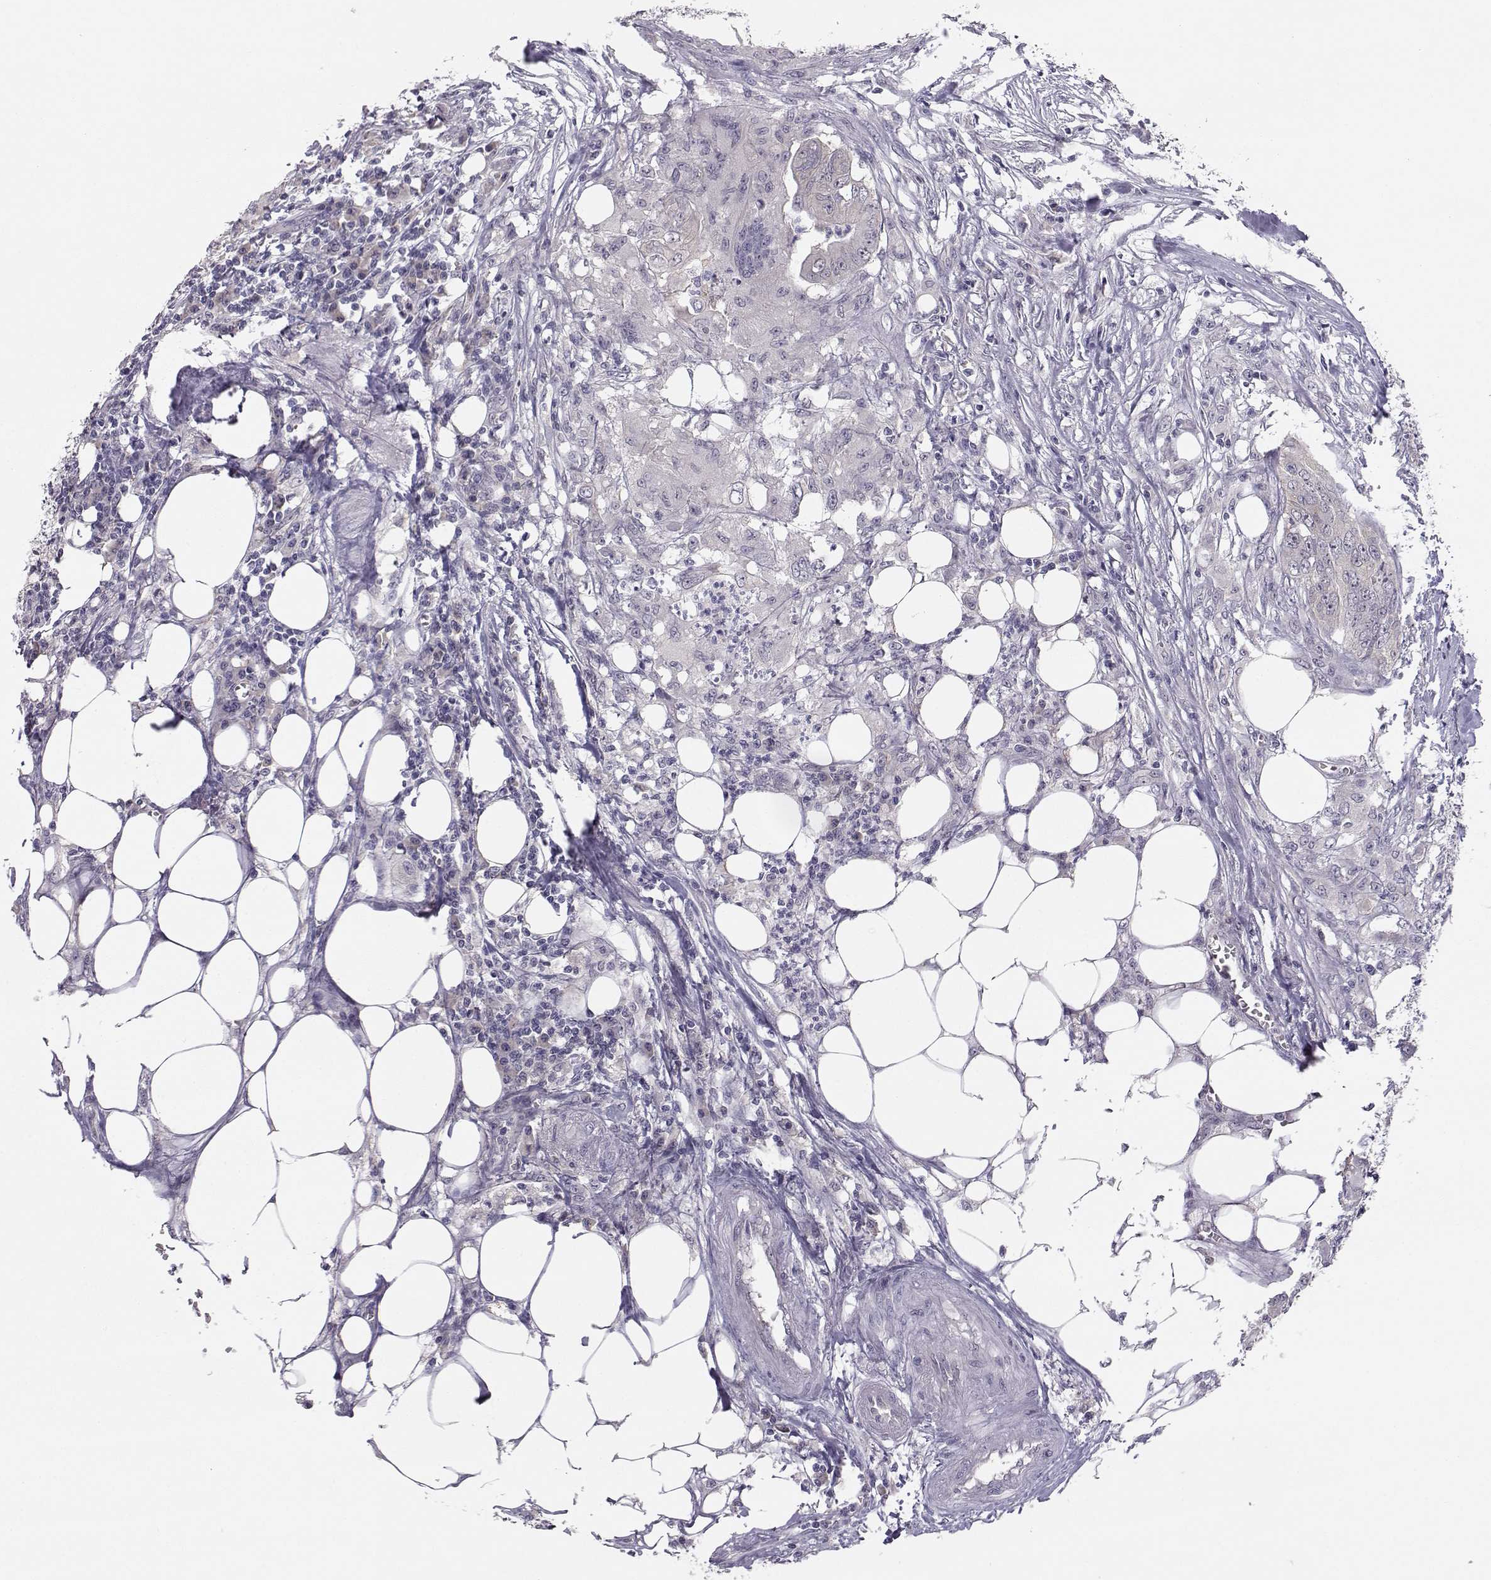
{"staining": {"intensity": "negative", "quantity": "none", "location": "none"}, "tissue": "colorectal cancer", "cell_type": "Tumor cells", "image_type": "cancer", "snomed": [{"axis": "morphology", "description": "Adenocarcinoma, NOS"}, {"axis": "topography", "description": "Colon"}], "caption": "Colorectal cancer stained for a protein using IHC reveals no staining tumor cells.", "gene": "KIF13B", "patient": {"sex": "male", "age": 84}}